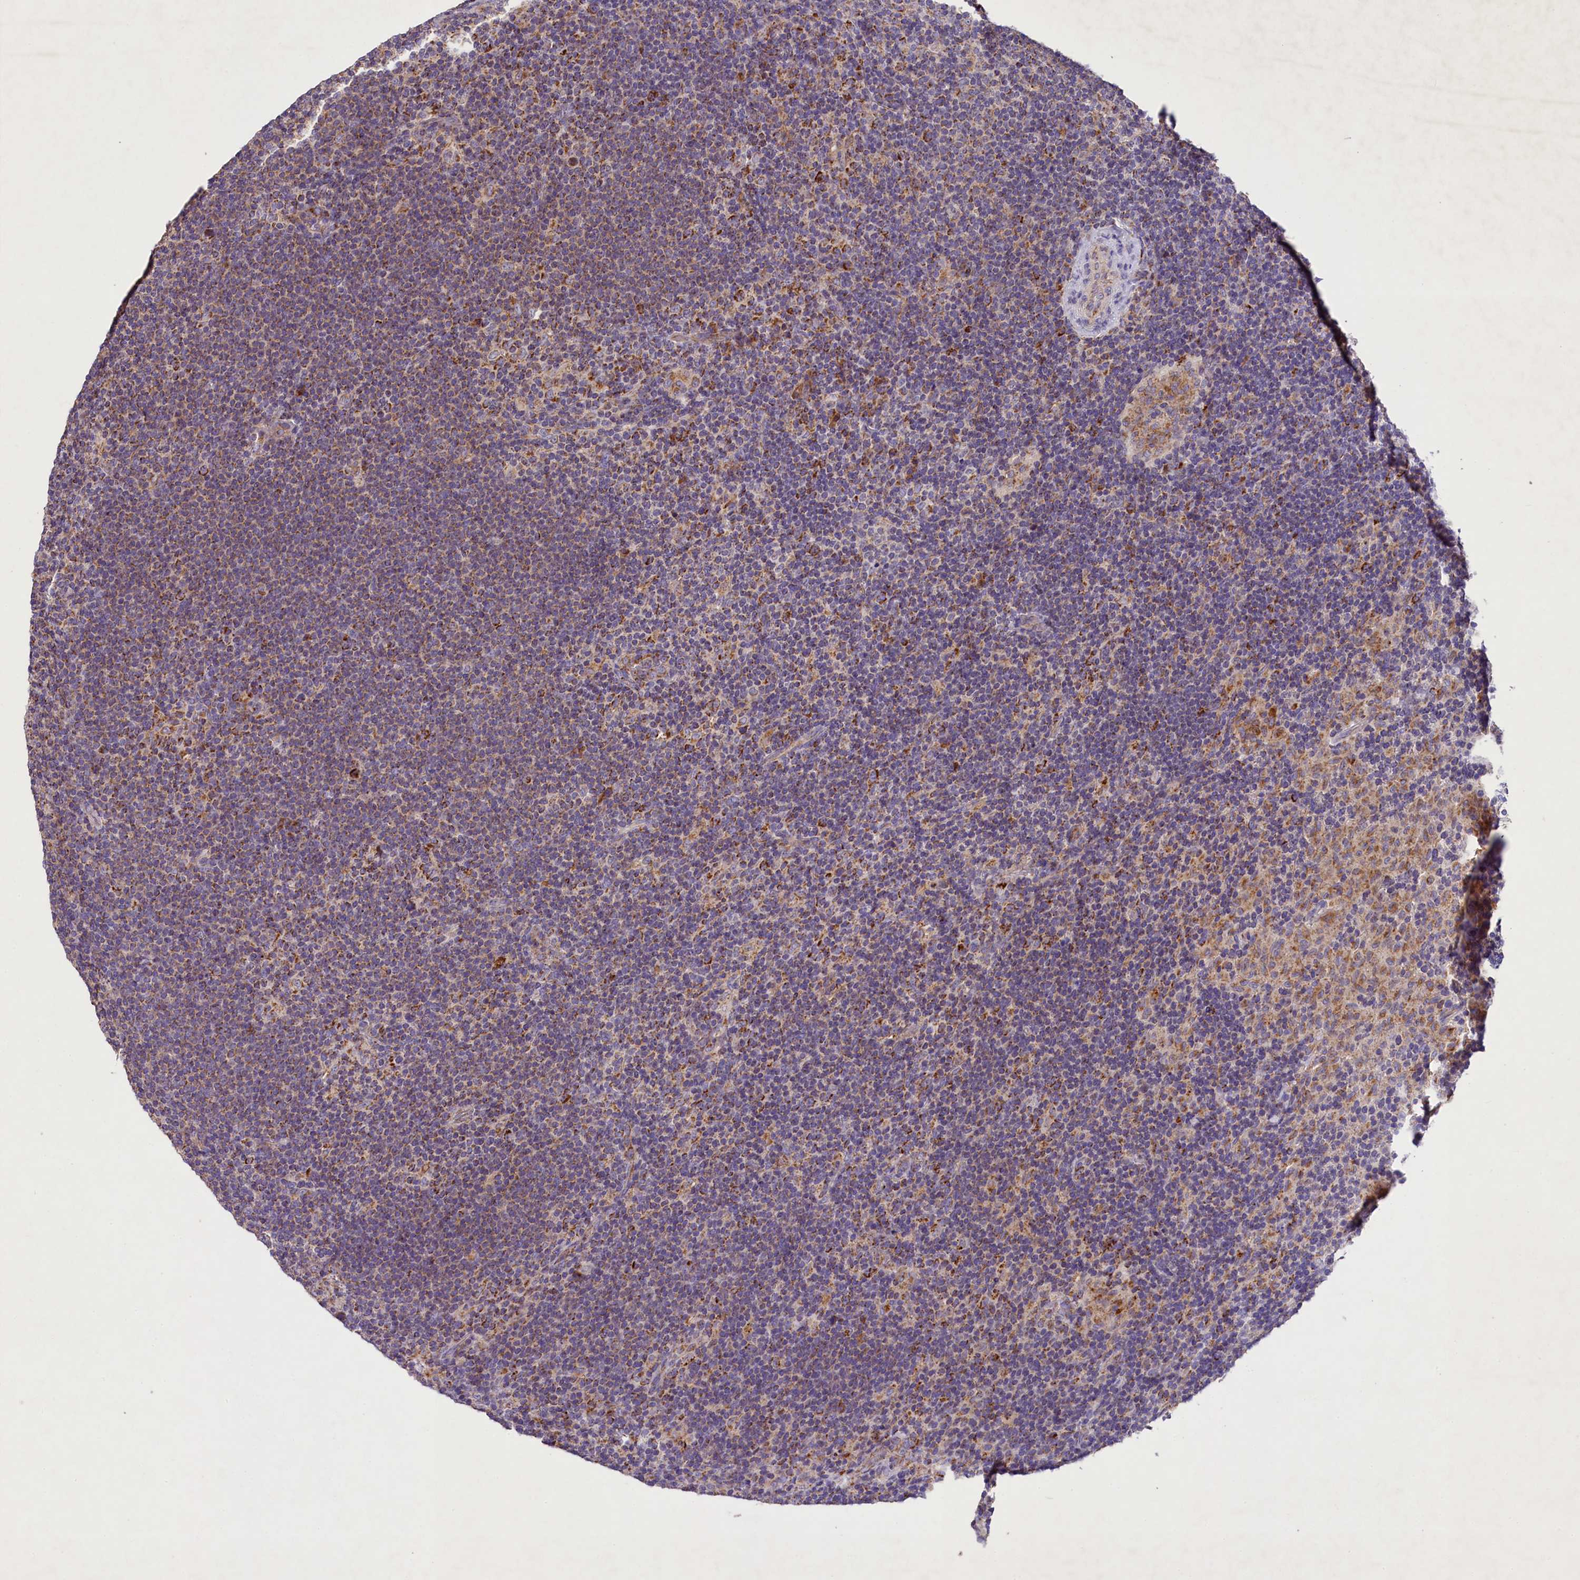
{"staining": {"intensity": "moderate", "quantity": "25%-75%", "location": "cytoplasmic/membranous"}, "tissue": "lymphoma", "cell_type": "Tumor cells", "image_type": "cancer", "snomed": [{"axis": "morphology", "description": "Hodgkin's disease, NOS"}, {"axis": "topography", "description": "Lymph node"}], "caption": "The immunohistochemical stain shows moderate cytoplasmic/membranous staining in tumor cells of Hodgkin's disease tissue. (DAB = brown stain, brightfield microscopy at high magnification).", "gene": "PMPCB", "patient": {"sex": "female", "age": 57}}